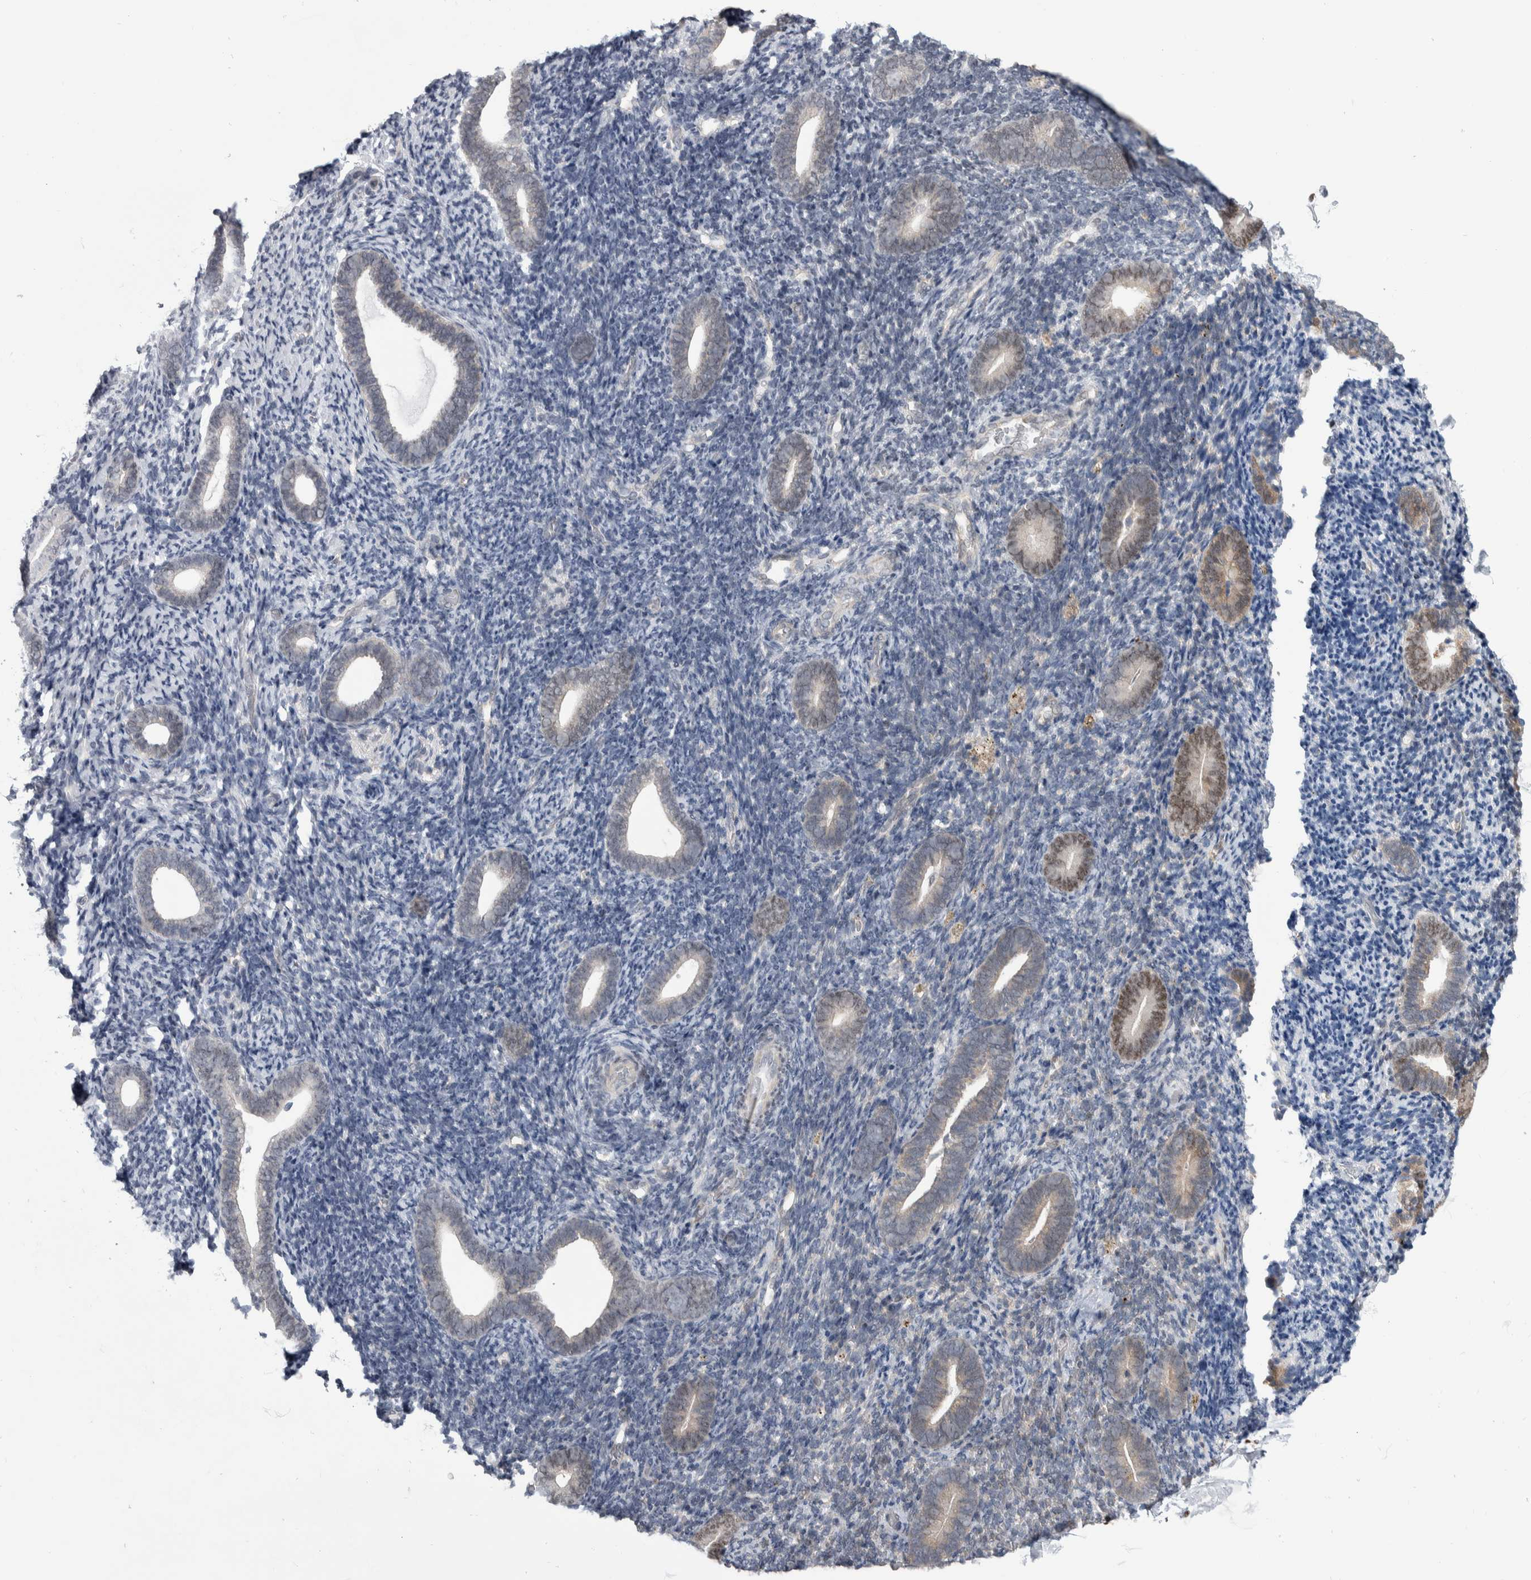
{"staining": {"intensity": "negative", "quantity": "none", "location": "none"}, "tissue": "endometrium", "cell_type": "Cells in endometrial stroma", "image_type": "normal", "snomed": [{"axis": "morphology", "description": "Normal tissue, NOS"}, {"axis": "topography", "description": "Endometrium"}], "caption": "IHC of unremarkable endometrium shows no staining in cells in endometrial stroma. The staining was performed using DAB to visualize the protein expression in brown, while the nuclei were stained in blue with hematoxylin (Magnification: 20x).", "gene": "TAX1BP1", "patient": {"sex": "female", "age": 51}}